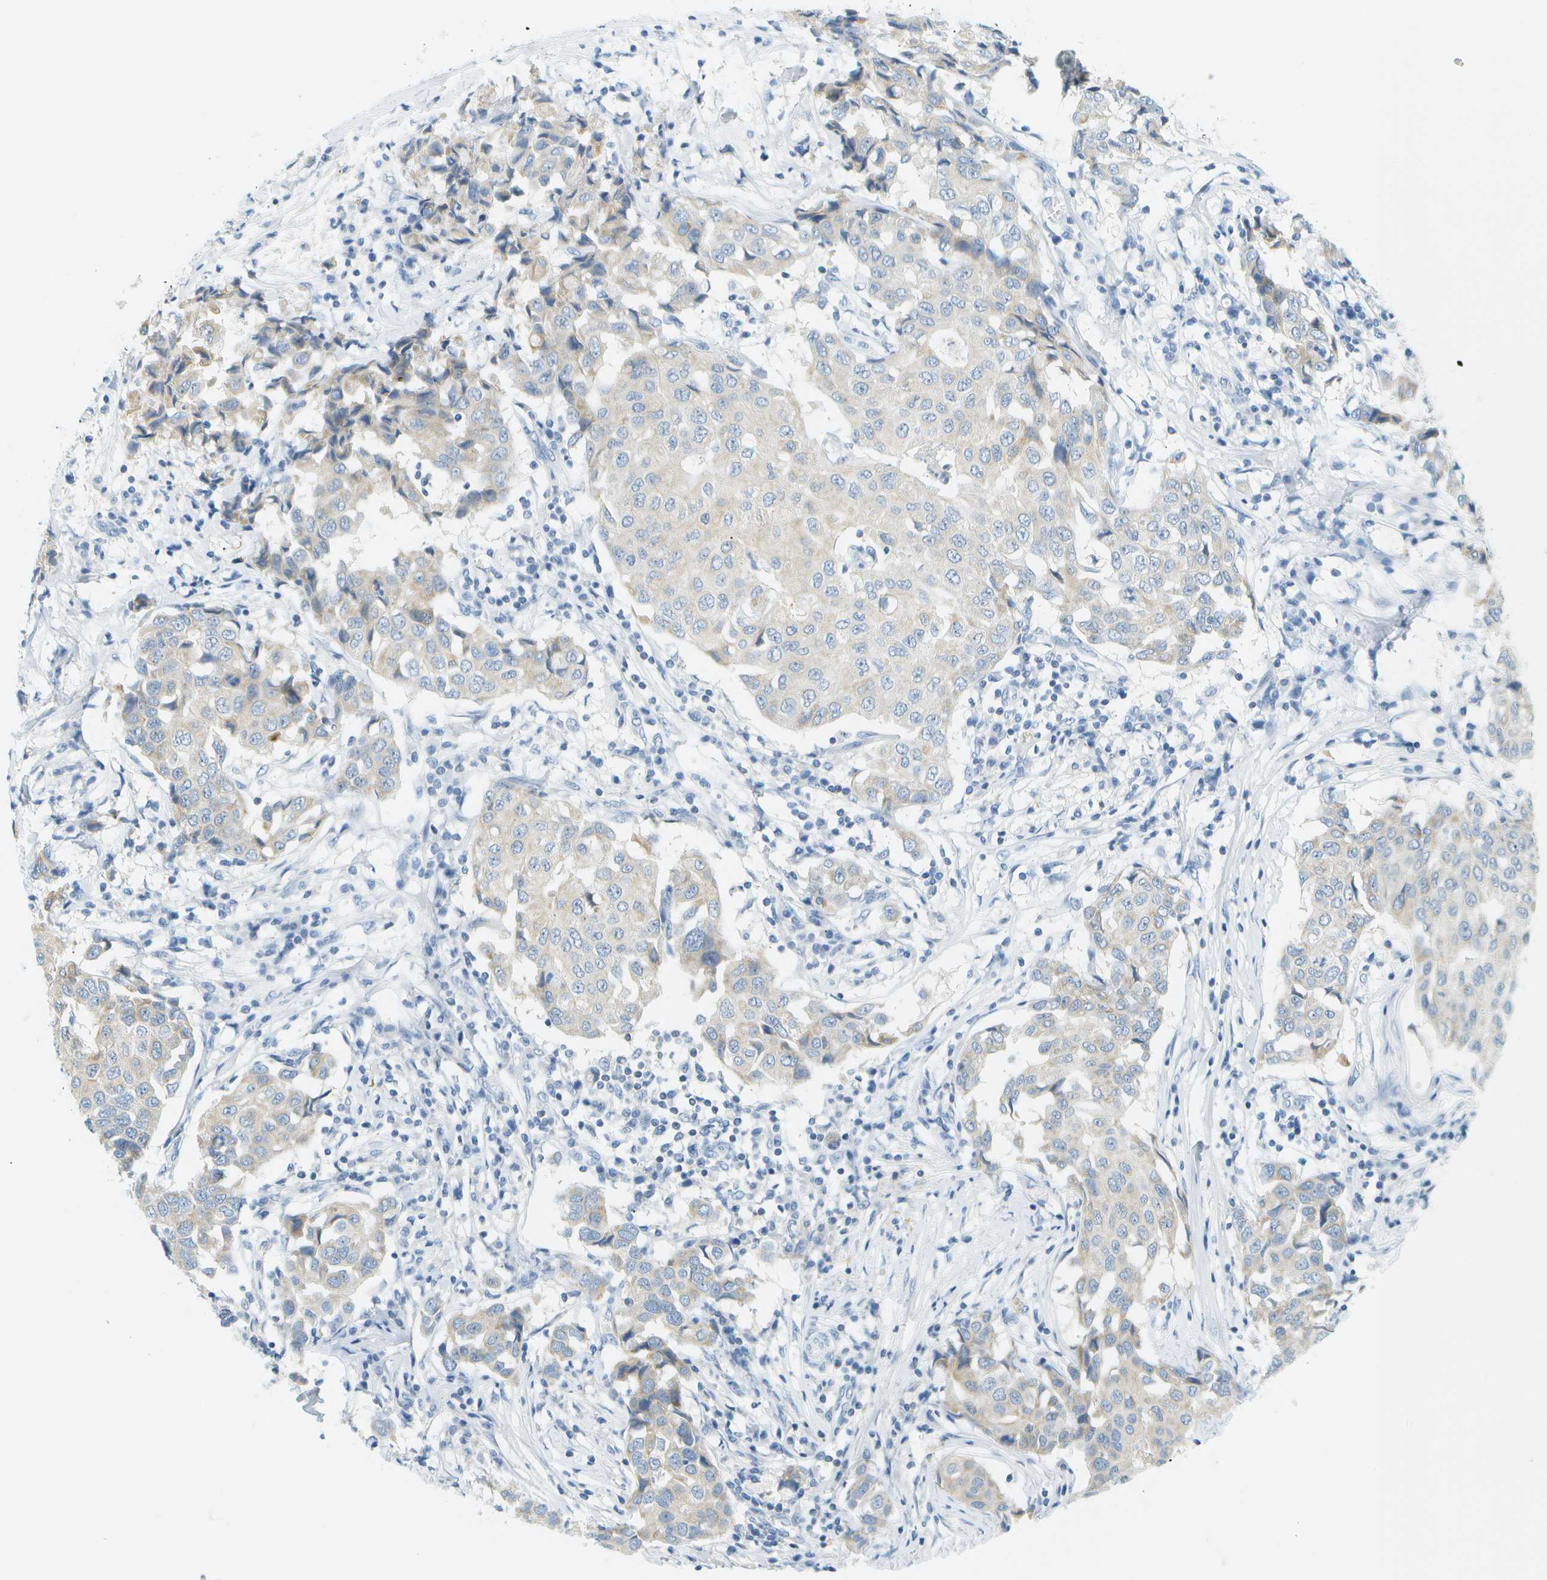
{"staining": {"intensity": "weak", "quantity": "<25%", "location": "cytoplasmic/membranous"}, "tissue": "breast cancer", "cell_type": "Tumor cells", "image_type": "cancer", "snomed": [{"axis": "morphology", "description": "Duct carcinoma"}, {"axis": "topography", "description": "Breast"}], "caption": "This is an IHC histopathology image of breast cancer. There is no positivity in tumor cells.", "gene": "SMYD5", "patient": {"sex": "female", "age": 80}}